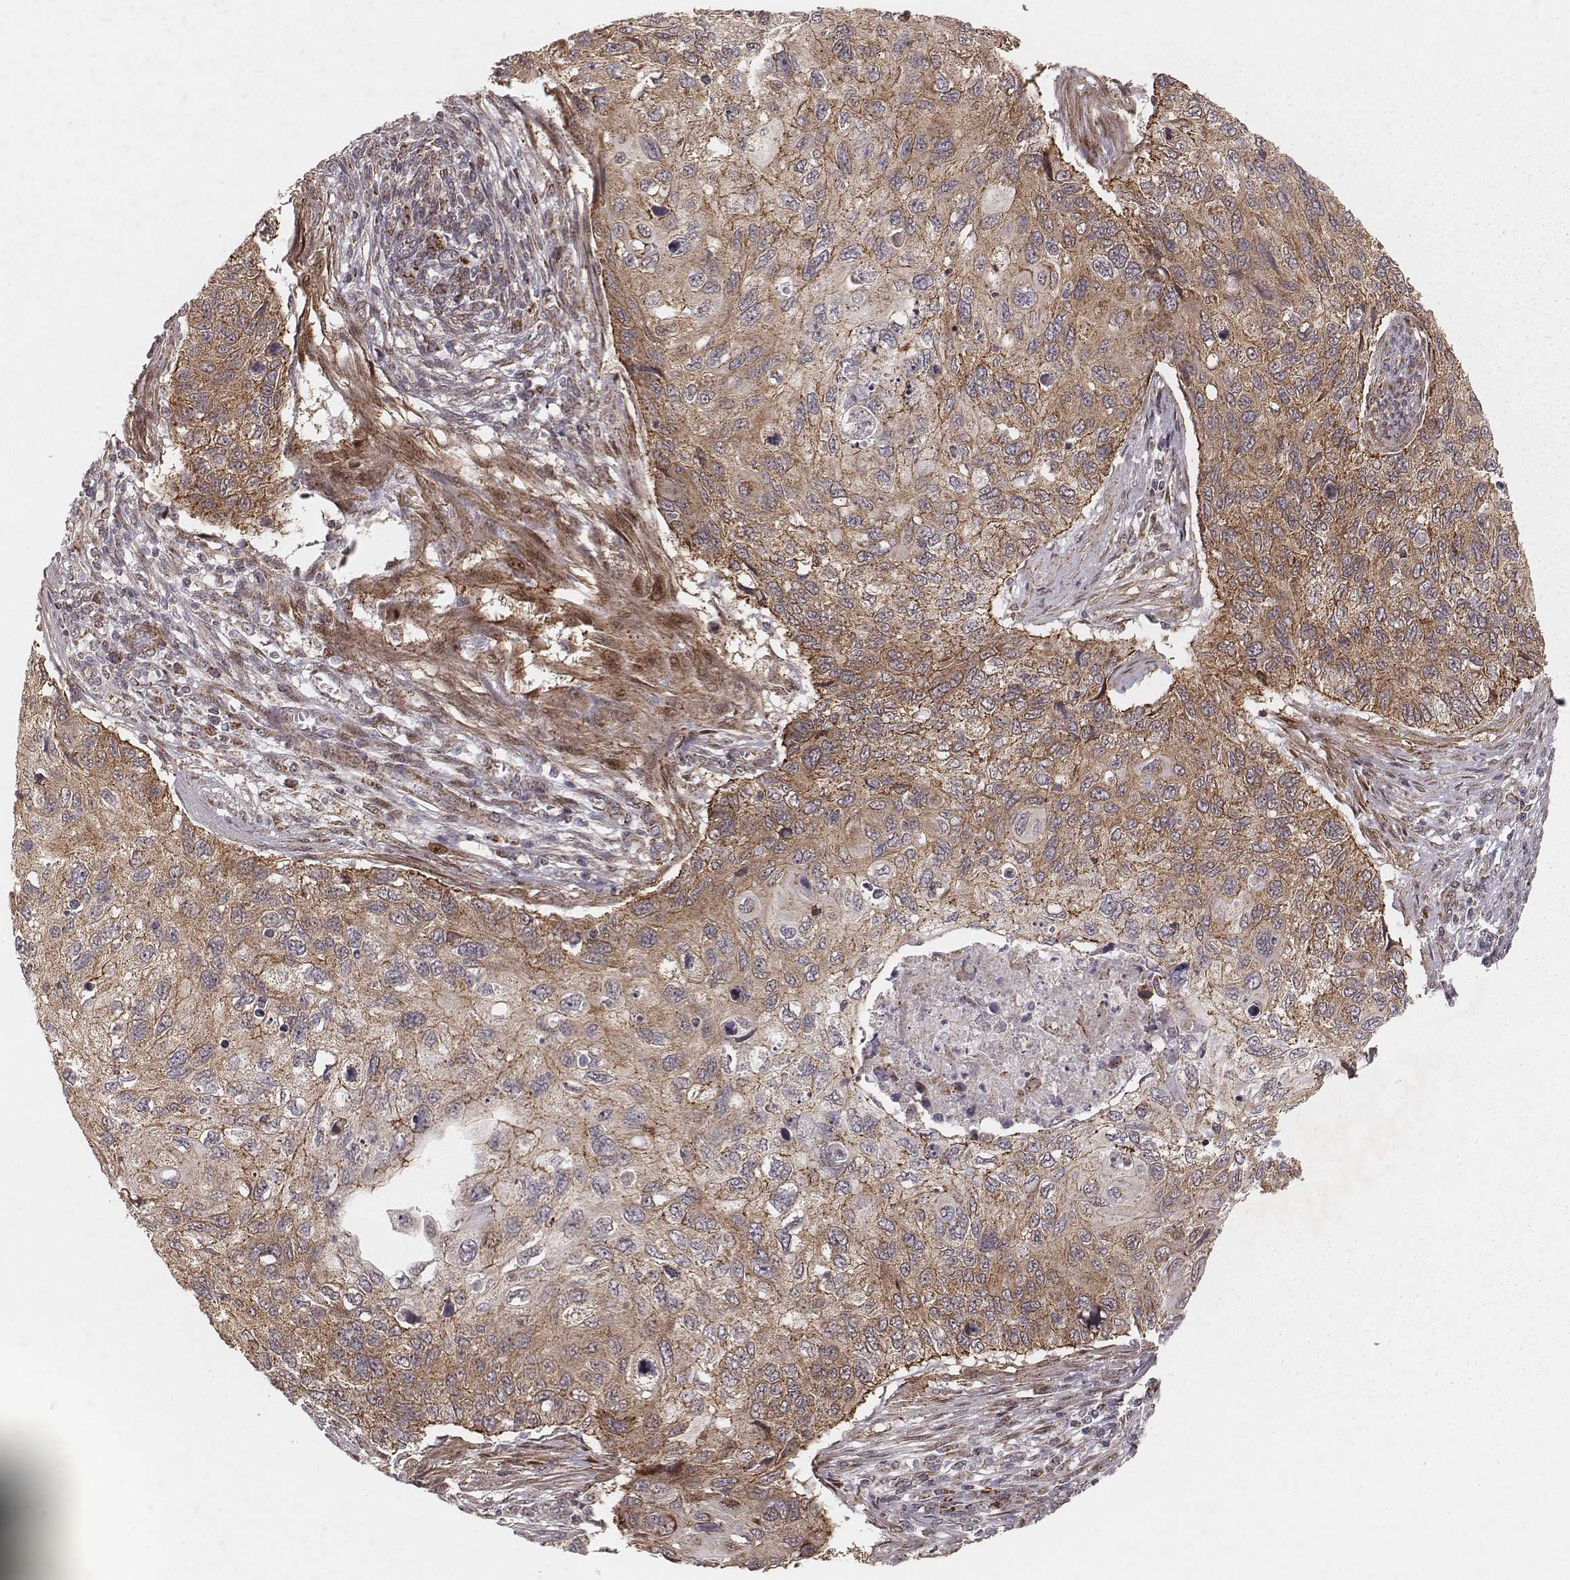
{"staining": {"intensity": "moderate", "quantity": ">75%", "location": "cytoplasmic/membranous"}, "tissue": "cervical cancer", "cell_type": "Tumor cells", "image_type": "cancer", "snomed": [{"axis": "morphology", "description": "Squamous cell carcinoma, NOS"}, {"axis": "topography", "description": "Cervix"}], "caption": "This is an image of IHC staining of squamous cell carcinoma (cervical), which shows moderate staining in the cytoplasmic/membranous of tumor cells.", "gene": "NDUFA7", "patient": {"sex": "female", "age": 70}}